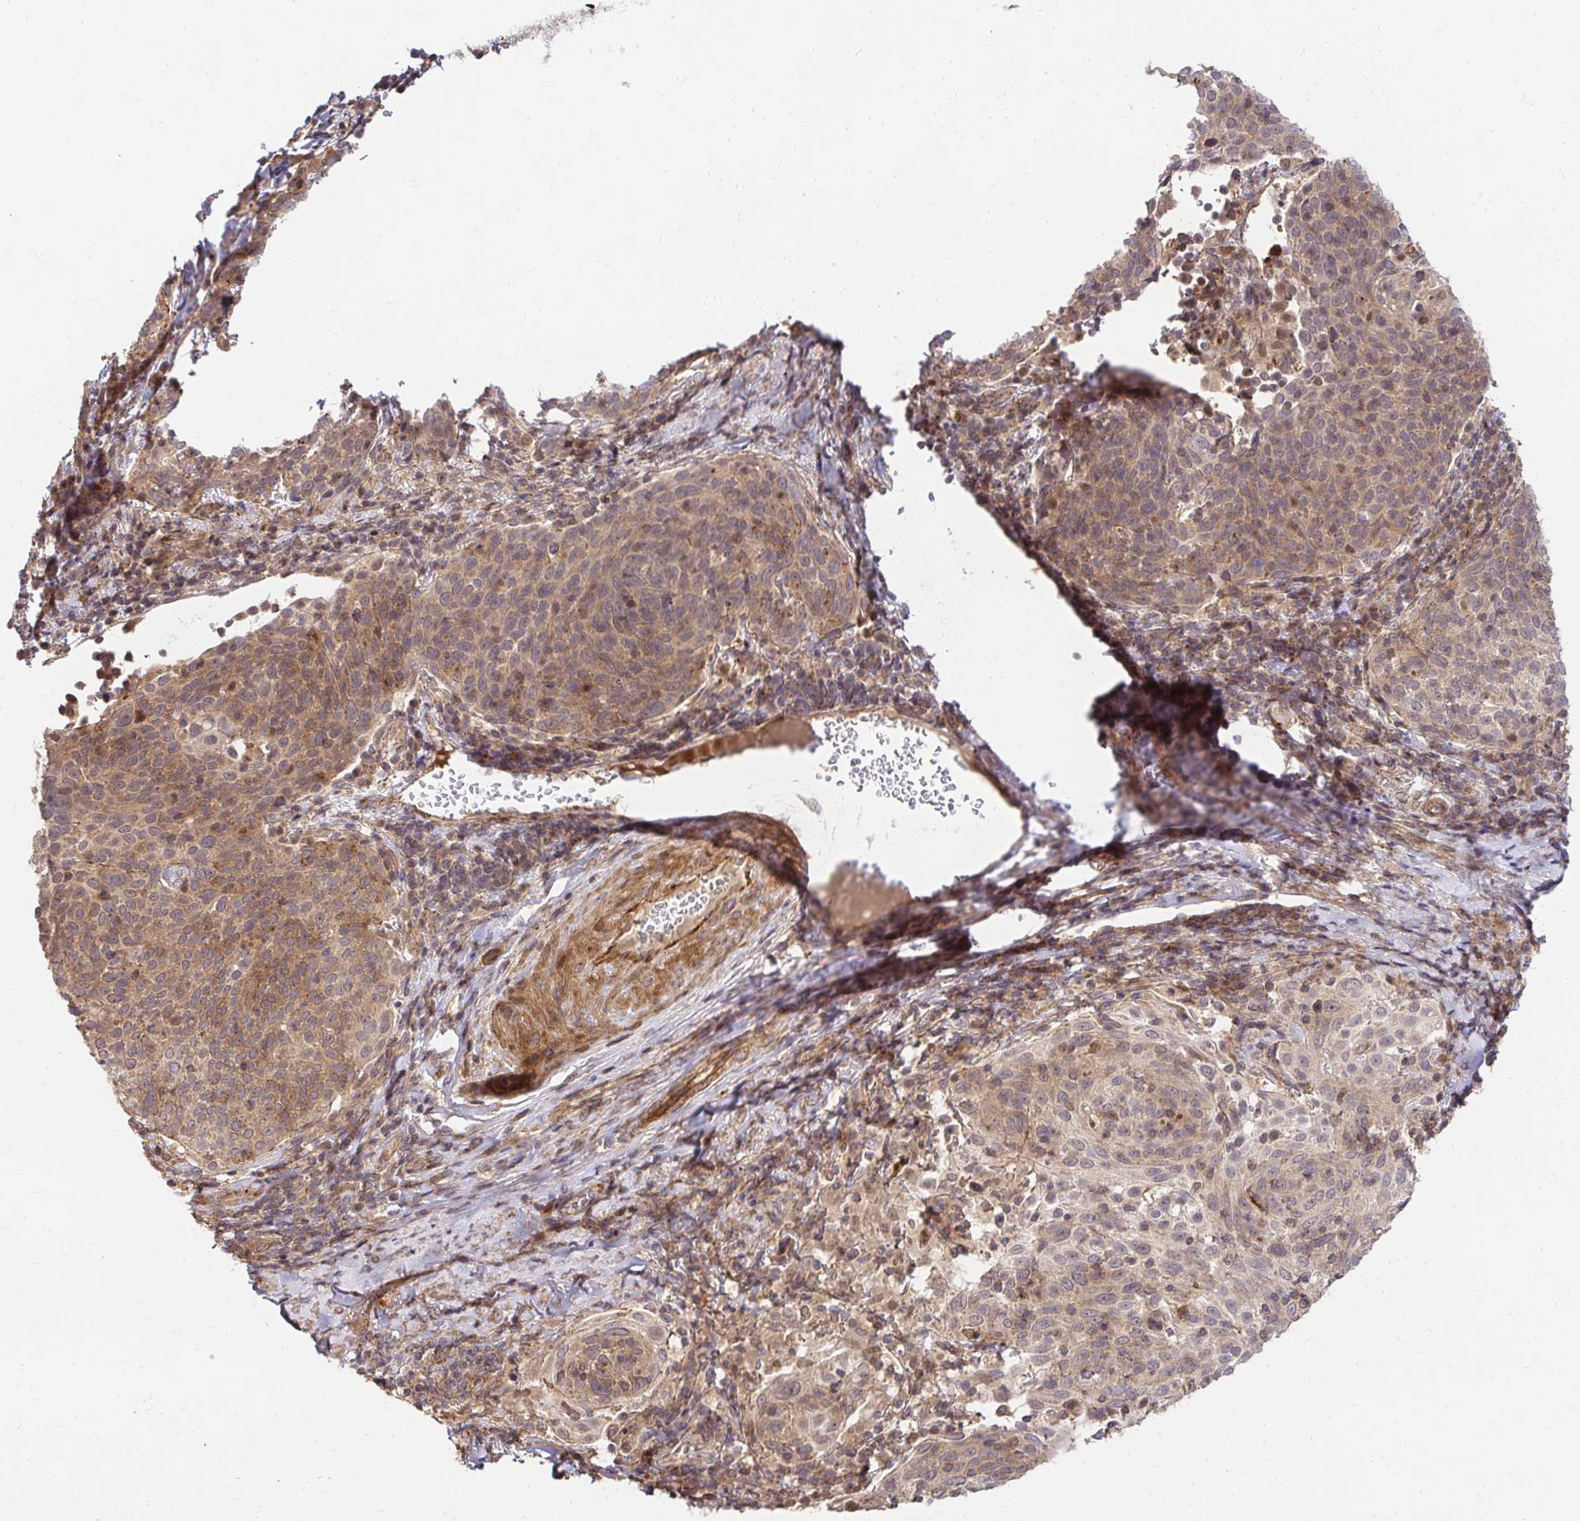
{"staining": {"intensity": "weak", "quantity": "25%-75%", "location": "cytoplasmic/membranous"}, "tissue": "cervical cancer", "cell_type": "Tumor cells", "image_type": "cancer", "snomed": [{"axis": "morphology", "description": "Squamous cell carcinoma, NOS"}, {"axis": "topography", "description": "Cervix"}], "caption": "Immunohistochemical staining of cervical cancer shows weak cytoplasmic/membranous protein staining in approximately 25%-75% of tumor cells. (DAB = brown stain, brightfield microscopy at high magnification).", "gene": "PSMA4", "patient": {"sex": "female", "age": 61}}